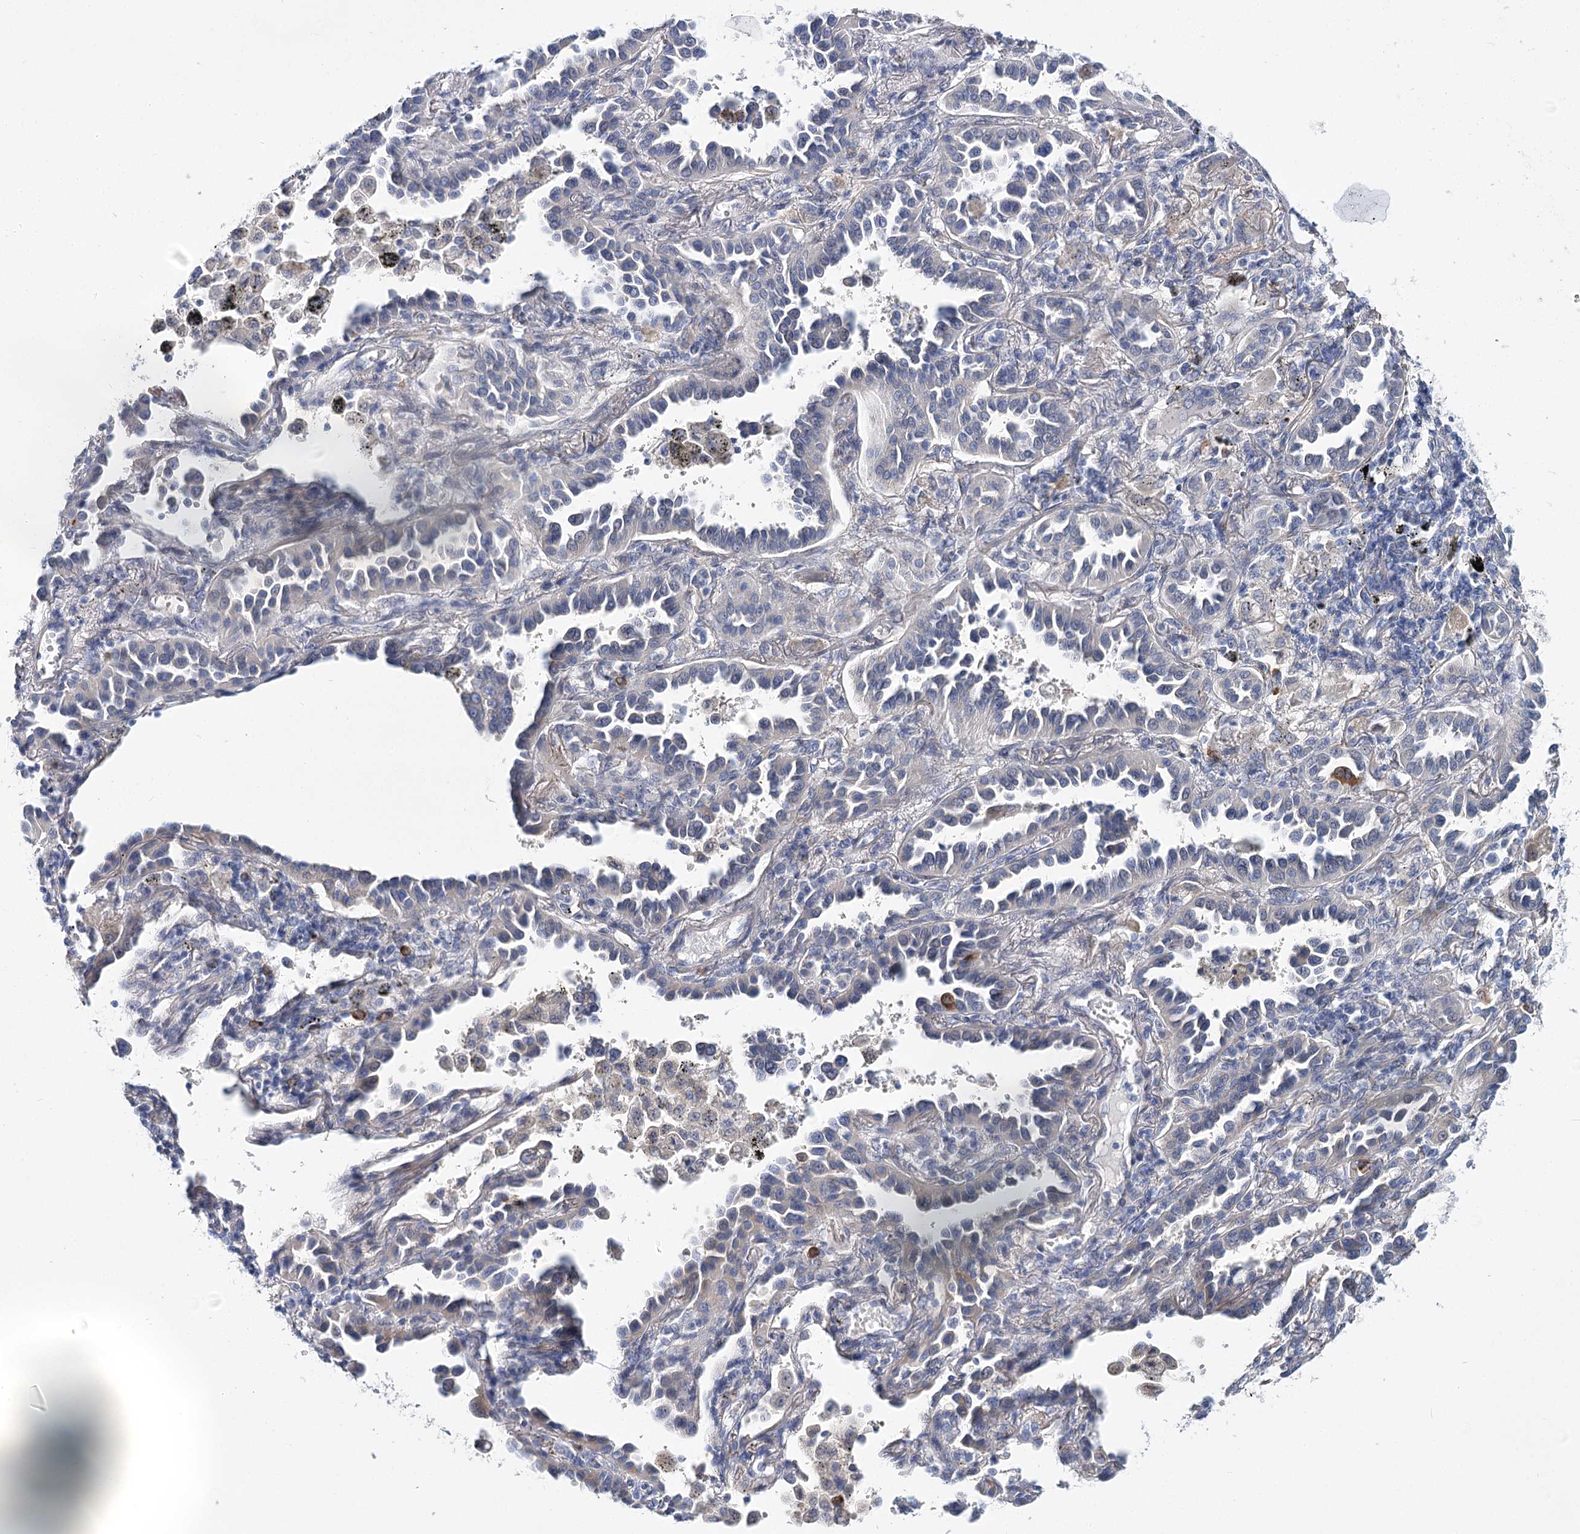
{"staining": {"intensity": "negative", "quantity": "none", "location": "none"}, "tissue": "lung cancer", "cell_type": "Tumor cells", "image_type": "cancer", "snomed": [{"axis": "morphology", "description": "Normal tissue, NOS"}, {"axis": "morphology", "description": "Adenocarcinoma, NOS"}, {"axis": "topography", "description": "Lung"}], "caption": "This is a image of immunohistochemistry (IHC) staining of lung cancer, which shows no expression in tumor cells.", "gene": "TEX12", "patient": {"sex": "male", "age": 59}}